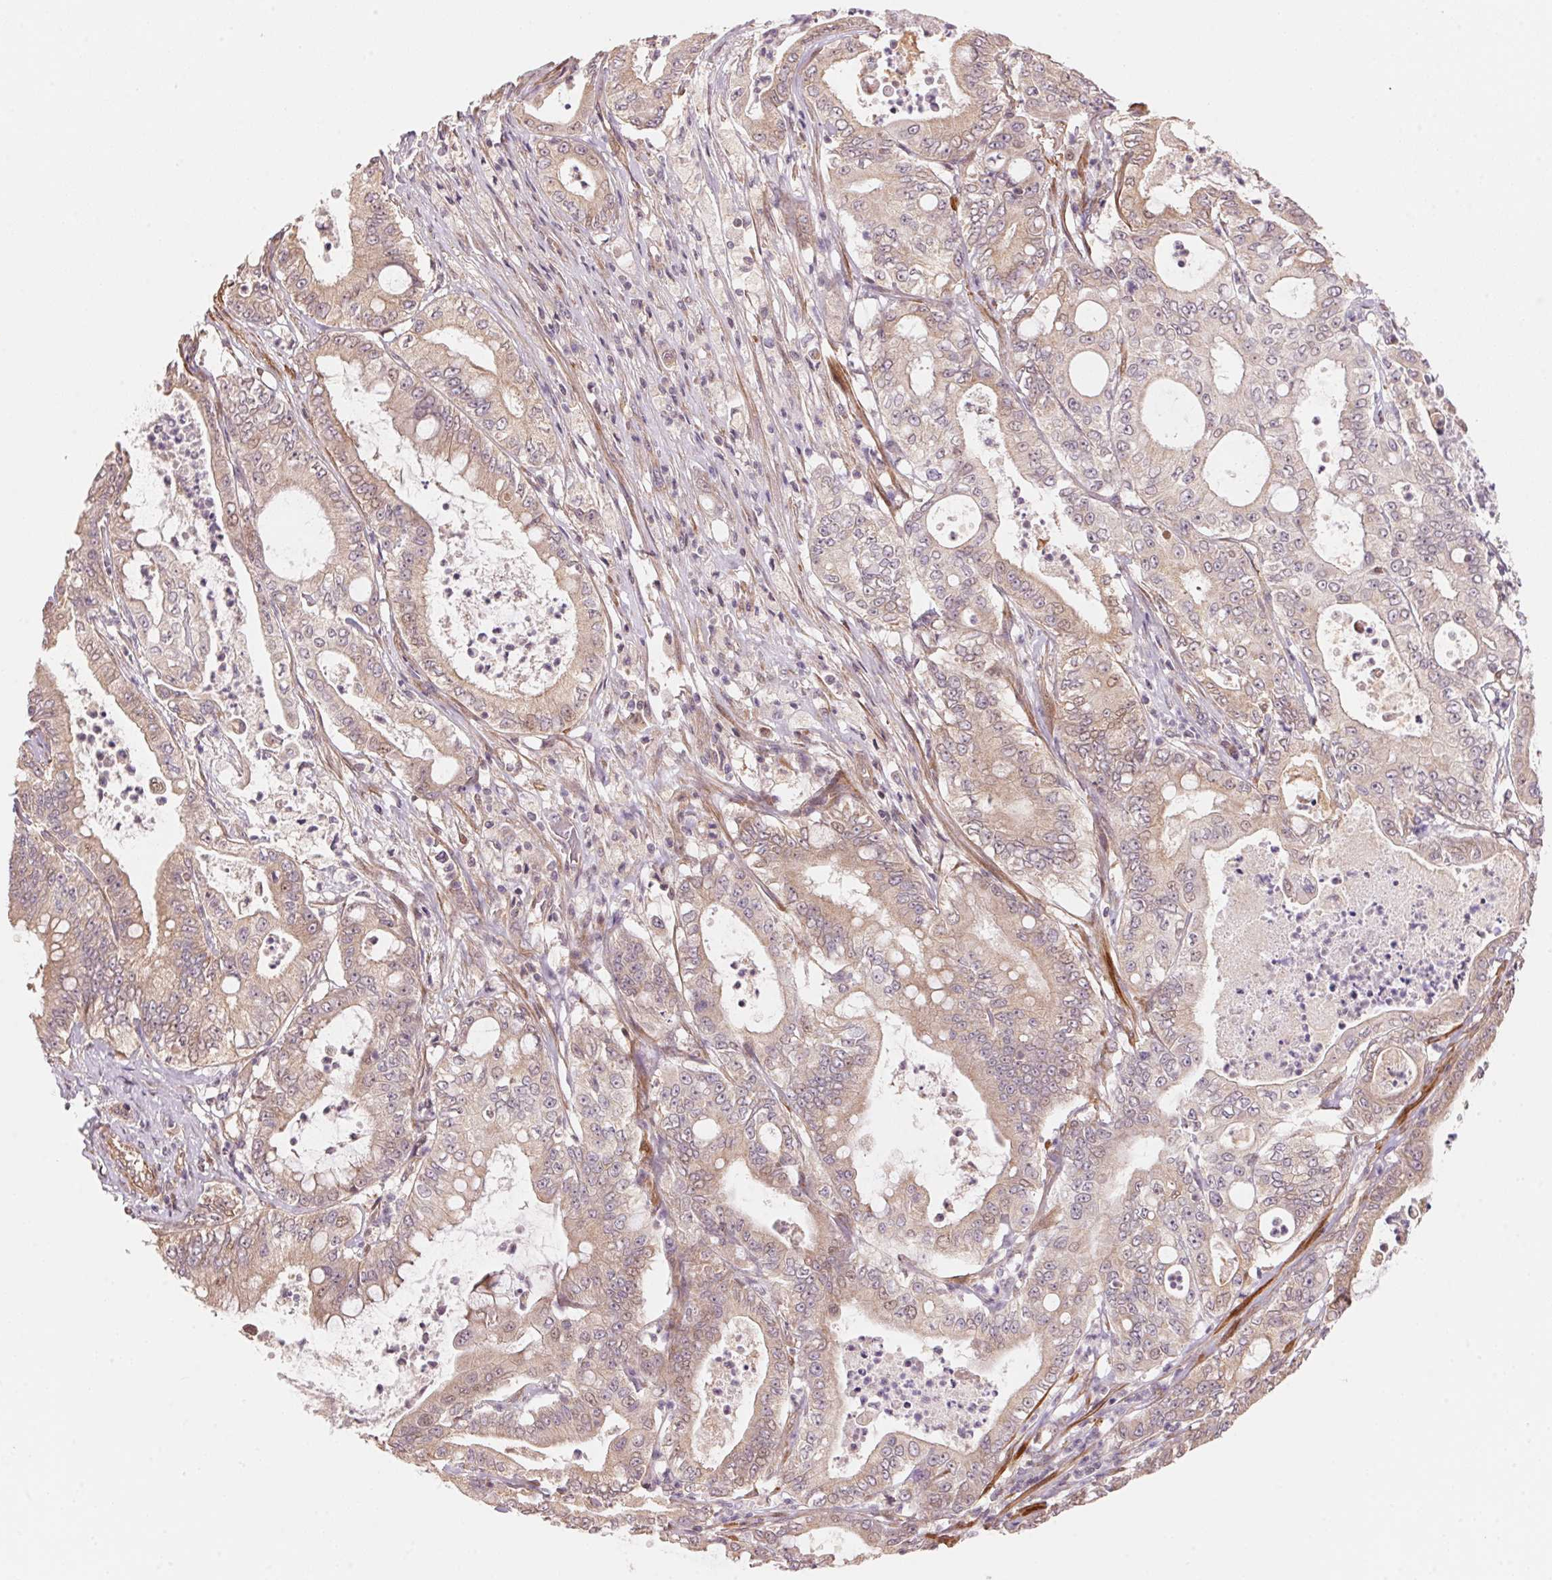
{"staining": {"intensity": "weak", "quantity": ">75%", "location": "cytoplasmic/membranous"}, "tissue": "pancreatic cancer", "cell_type": "Tumor cells", "image_type": "cancer", "snomed": [{"axis": "morphology", "description": "Adenocarcinoma, NOS"}, {"axis": "topography", "description": "Pancreas"}], "caption": "Immunohistochemistry (IHC) (DAB (3,3'-diaminobenzidine)) staining of pancreatic cancer (adenocarcinoma) demonstrates weak cytoplasmic/membranous protein positivity in approximately >75% of tumor cells.", "gene": "TNIP2", "patient": {"sex": "male", "age": 71}}